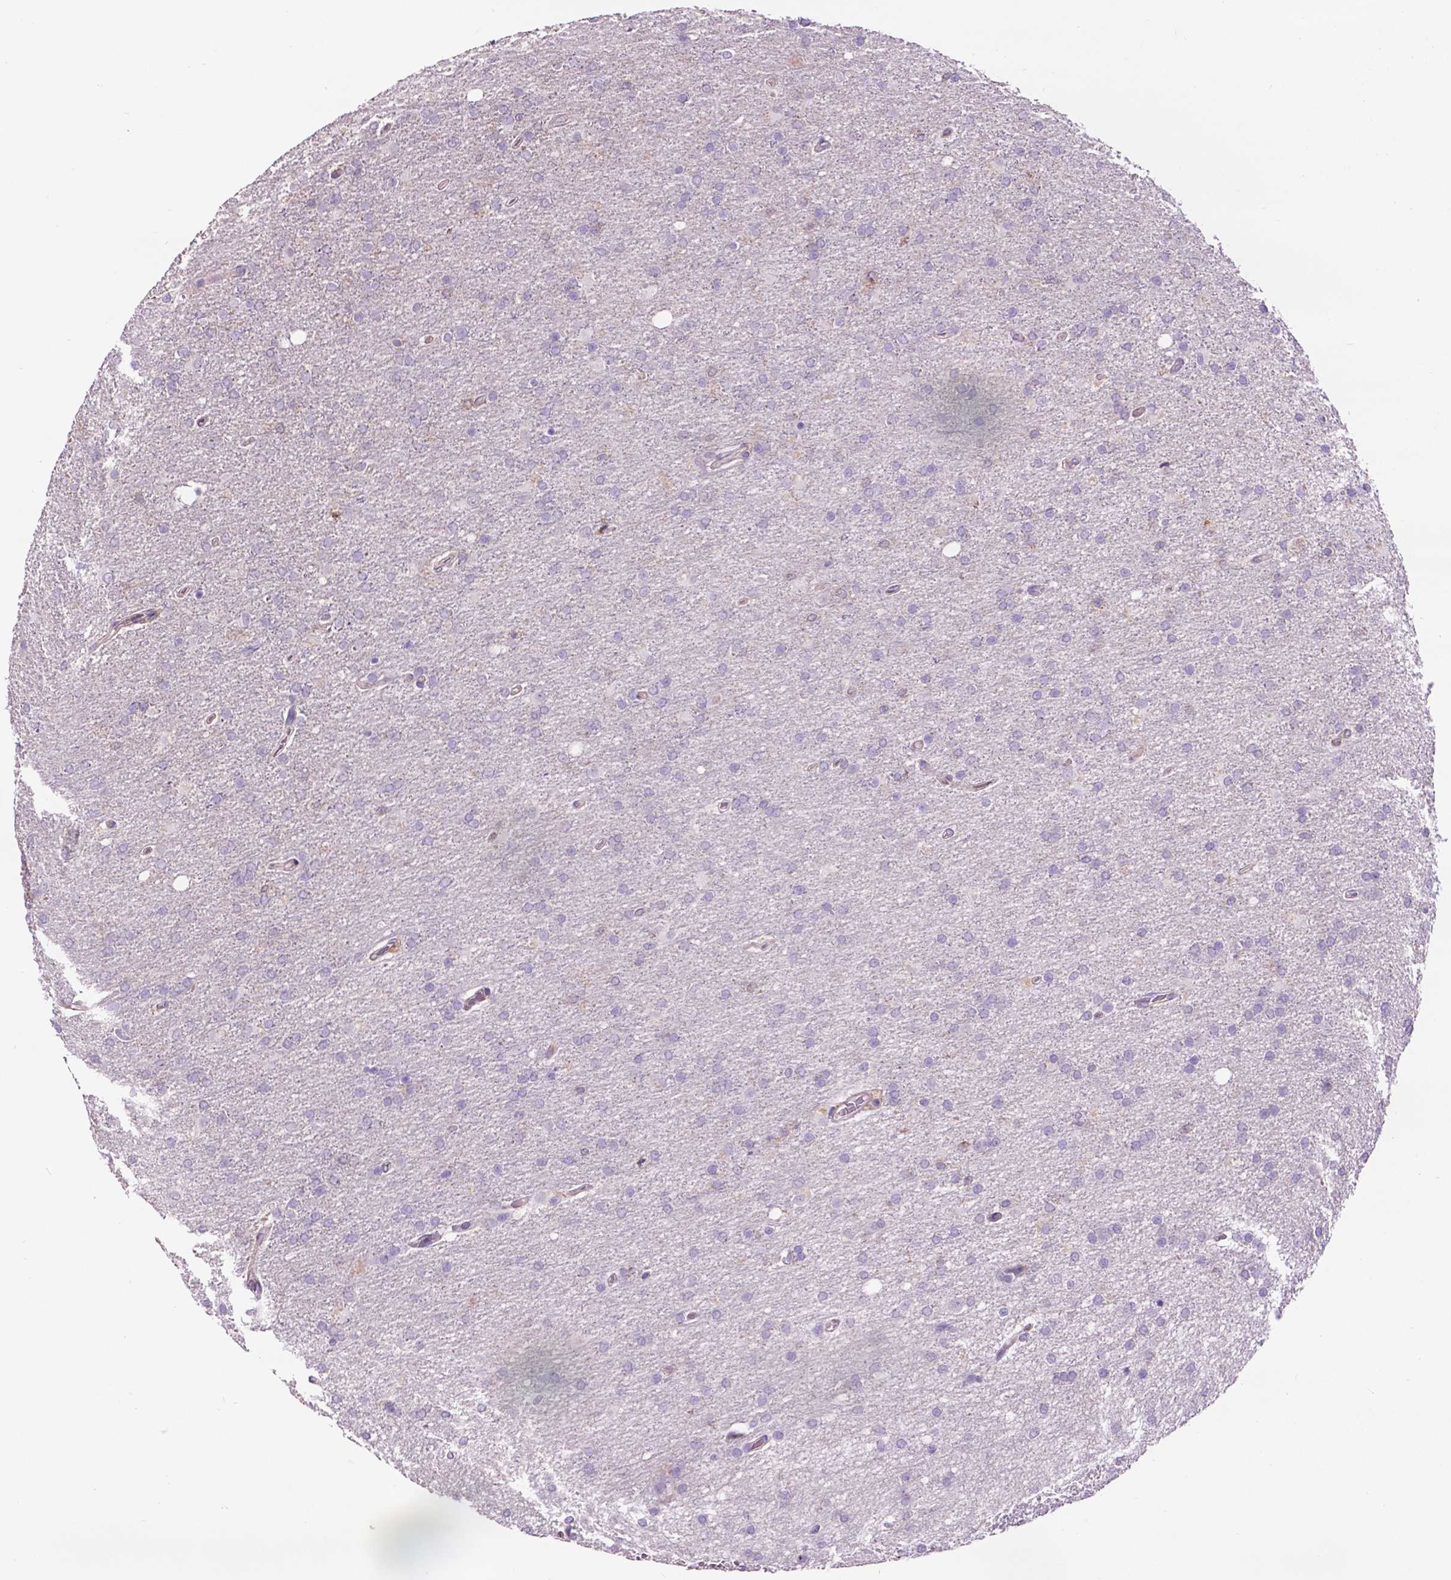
{"staining": {"intensity": "negative", "quantity": "none", "location": "none"}, "tissue": "glioma", "cell_type": "Tumor cells", "image_type": "cancer", "snomed": [{"axis": "morphology", "description": "Glioma, malignant, High grade"}, {"axis": "topography", "description": "Cerebral cortex"}], "caption": "Immunohistochemistry (IHC) of glioma reveals no expression in tumor cells.", "gene": "PLSCR1", "patient": {"sex": "male", "age": 70}}